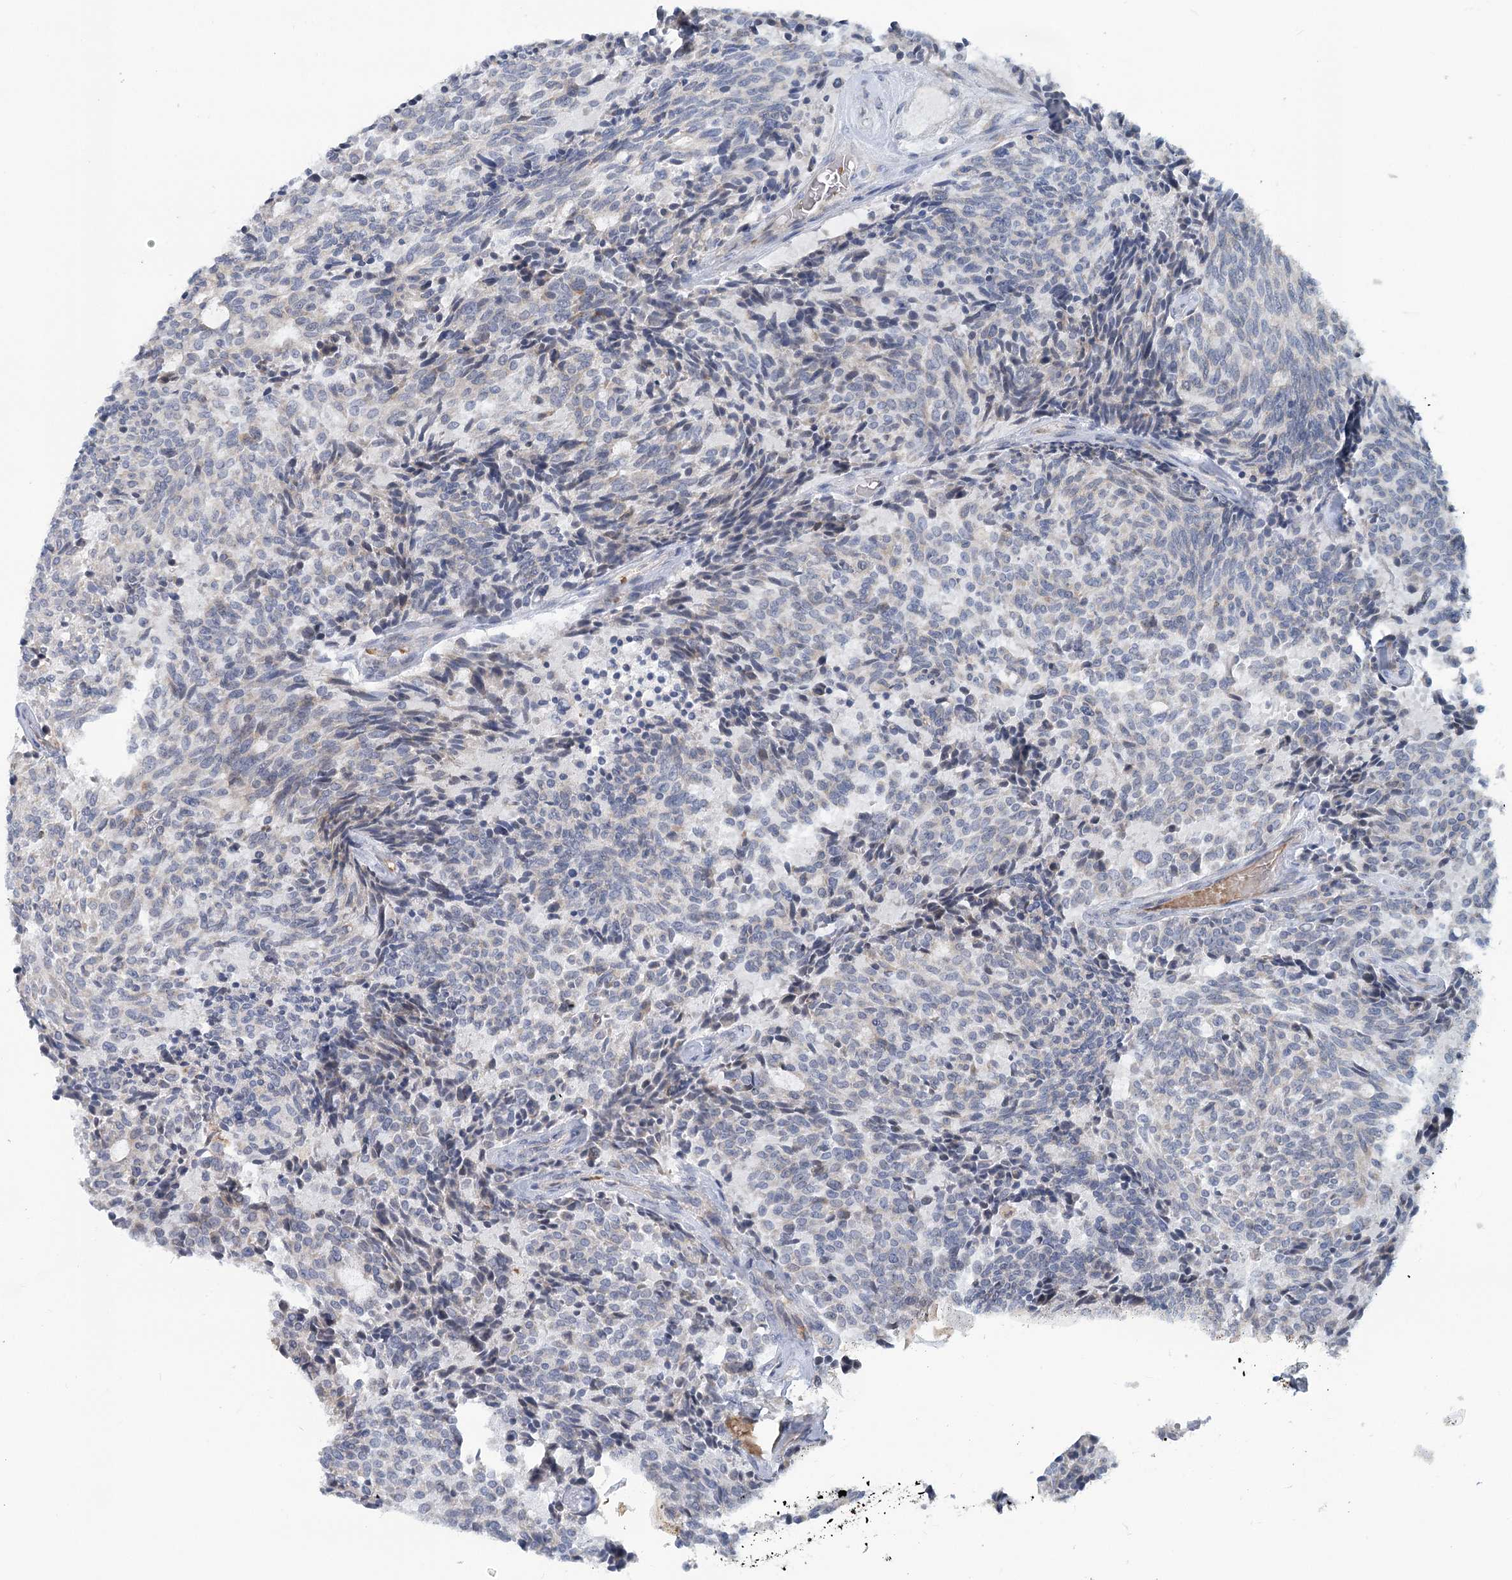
{"staining": {"intensity": "weak", "quantity": "<25%", "location": "cytoplasmic/membranous"}, "tissue": "carcinoid", "cell_type": "Tumor cells", "image_type": "cancer", "snomed": [{"axis": "morphology", "description": "Carcinoid, malignant, NOS"}, {"axis": "topography", "description": "Pancreas"}], "caption": "Immunohistochemistry photomicrograph of neoplastic tissue: carcinoid (malignant) stained with DAB (3,3'-diaminobenzidine) displays no significant protein positivity in tumor cells.", "gene": "CIB4", "patient": {"sex": "female", "age": 54}}